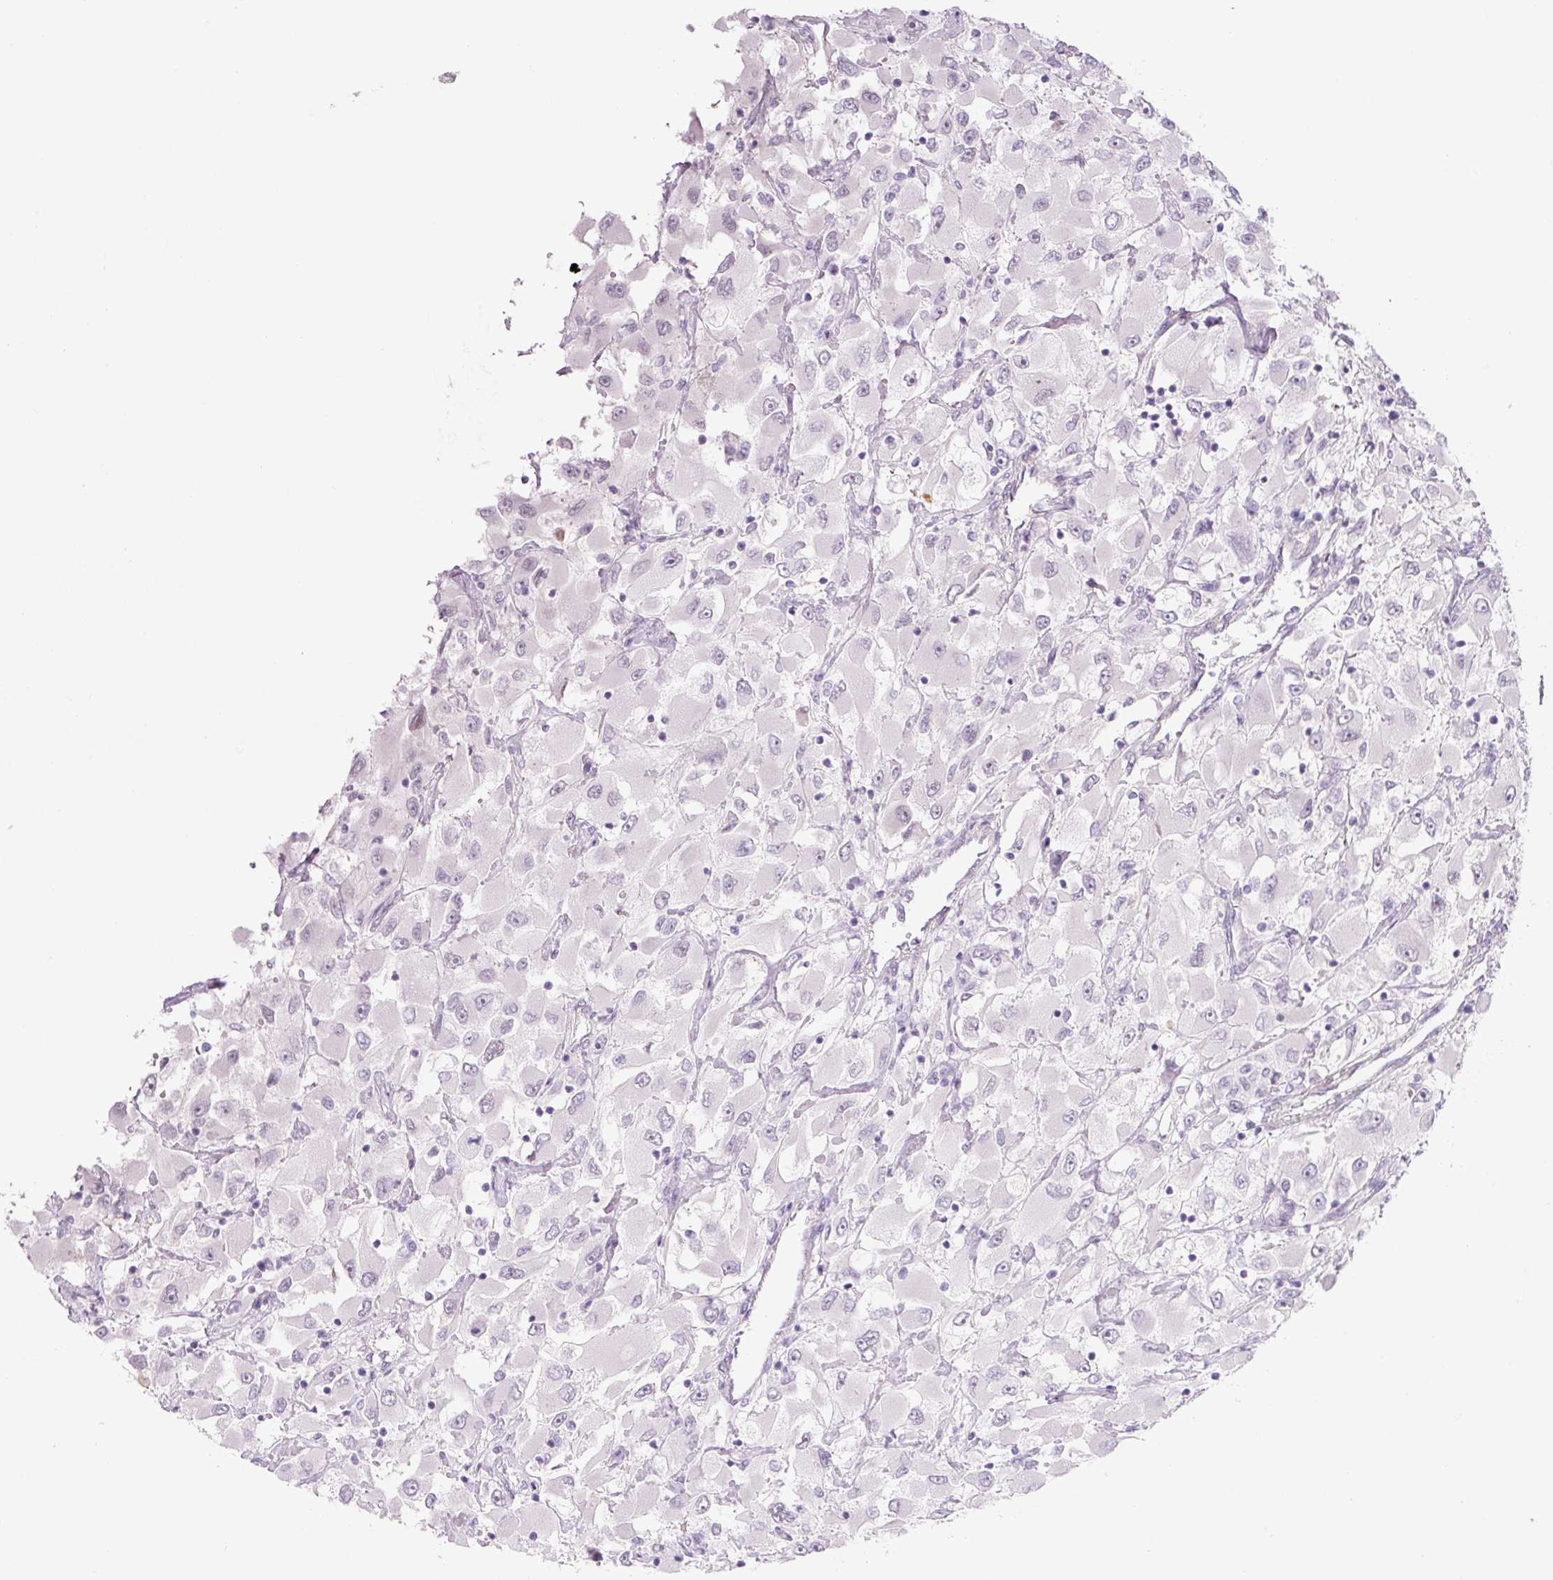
{"staining": {"intensity": "negative", "quantity": "none", "location": "none"}, "tissue": "renal cancer", "cell_type": "Tumor cells", "image_type": "cancer", "snomed": [{"axis": "morphology", "description": "Adenocarcinoma, NOS"}, {"axis": "topography", "description": "Kidney"}], "caption": "This micrograph is of renal cancer (adenocarcinoma) stained with IHC to label a protein in brown with the nuclei are counter-stained blue. There is no staining in tumor cells.", "gene": "PRM1", "patient": {"sex": "female", "age": 52}}